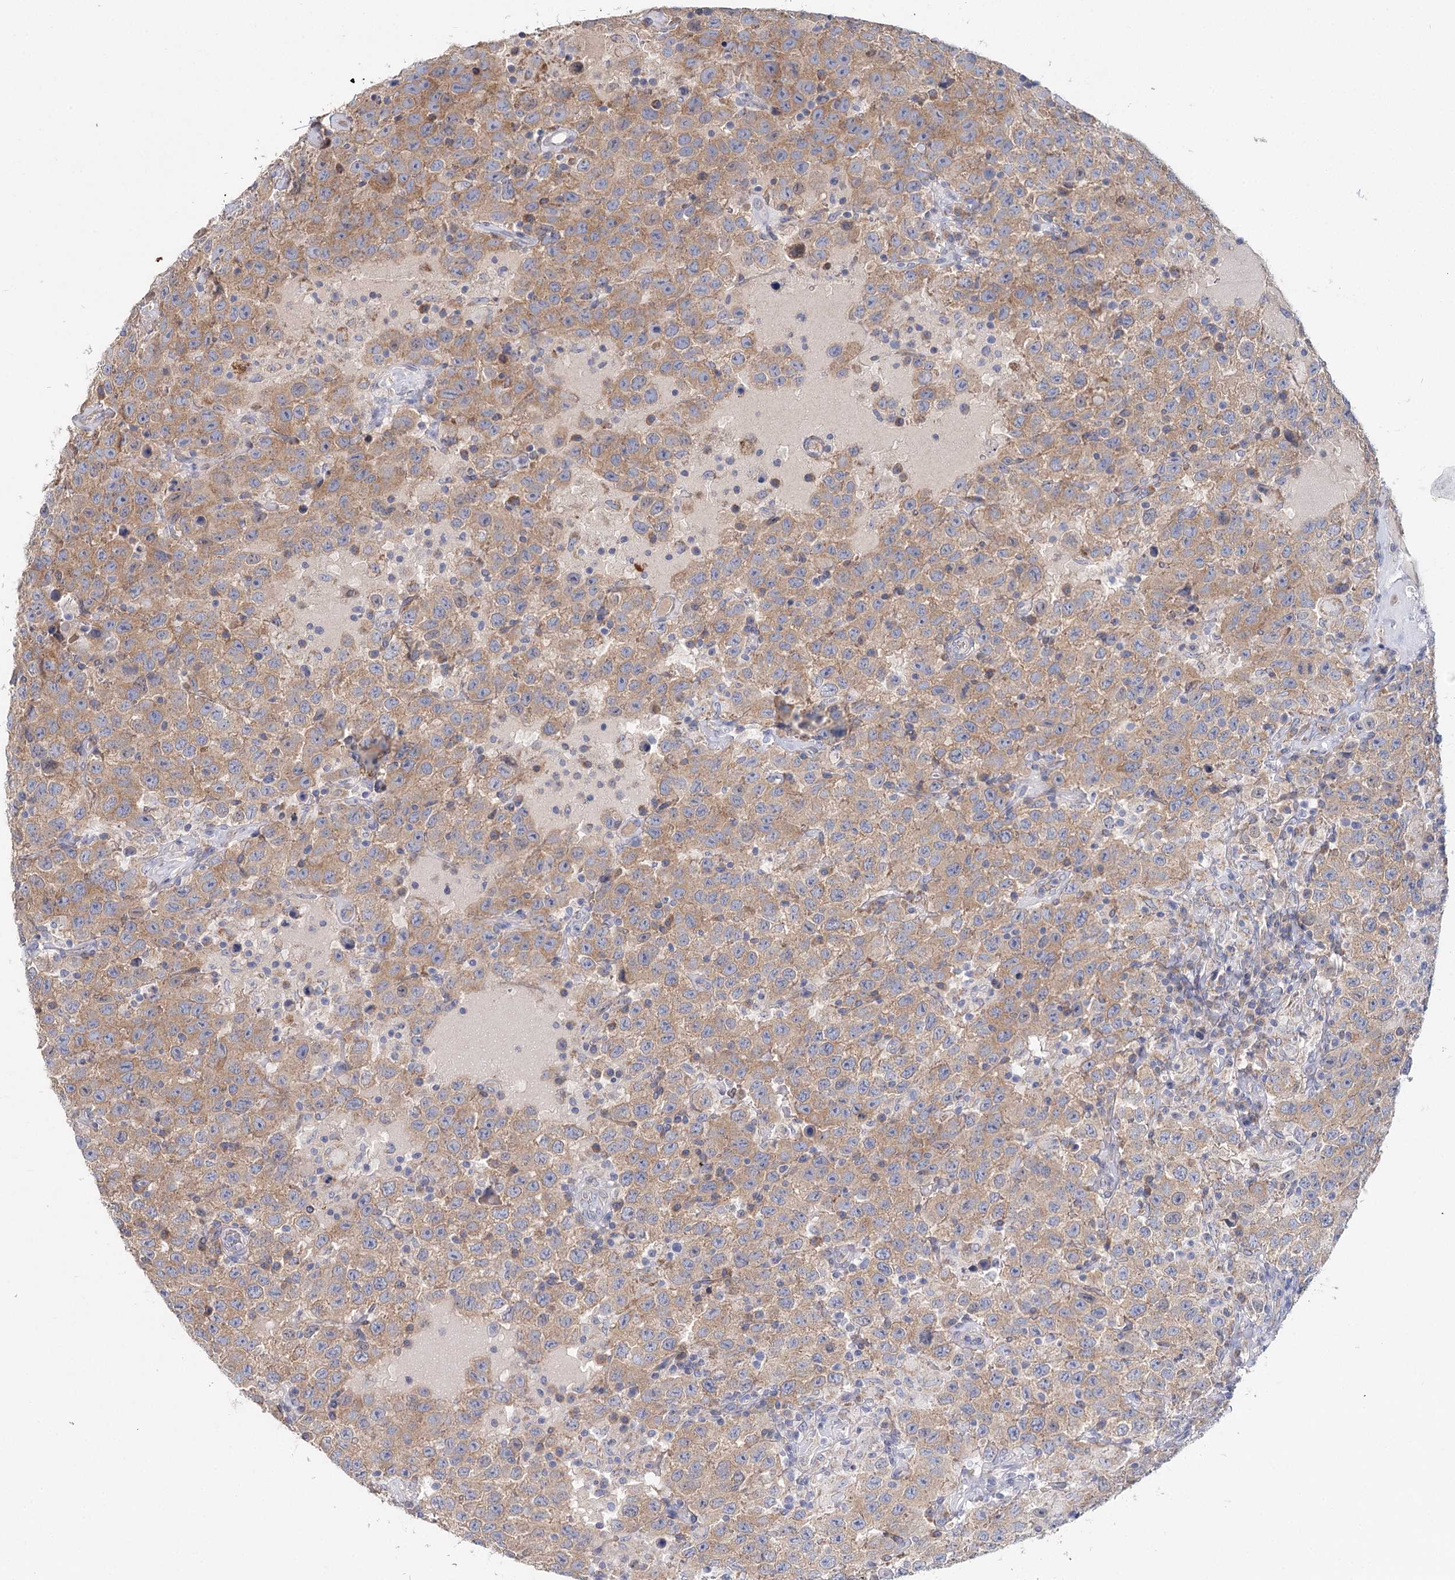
{"staining": {"intensity": "moderate", "quantity": ">75%", "location": "cytoplasmic/membranous"}, "tissue": "testis cancer", "cell_type": "Tumor cells", "image_type": "cancer", "snomed": [{"axis": "morphology", "description": "Seminoma, NOS"}, {"axis": "topography", "description": "Testis"}], "caption": "High-magnification brightfield microscopy of testis cancer (seminoma) stained with DAB (brown) and counterstained with hematoxylin (blue). tumor cells exhibit moderate cytoplasmic/membranous staining is identified in about>75% of cells. (Stains: DAB in brown, nuclei in blue, Microscopy: brightfield microscopy at high magnification).", "gene": "ARHGAP44", "patient": {"sex": "male", "age": 41}}